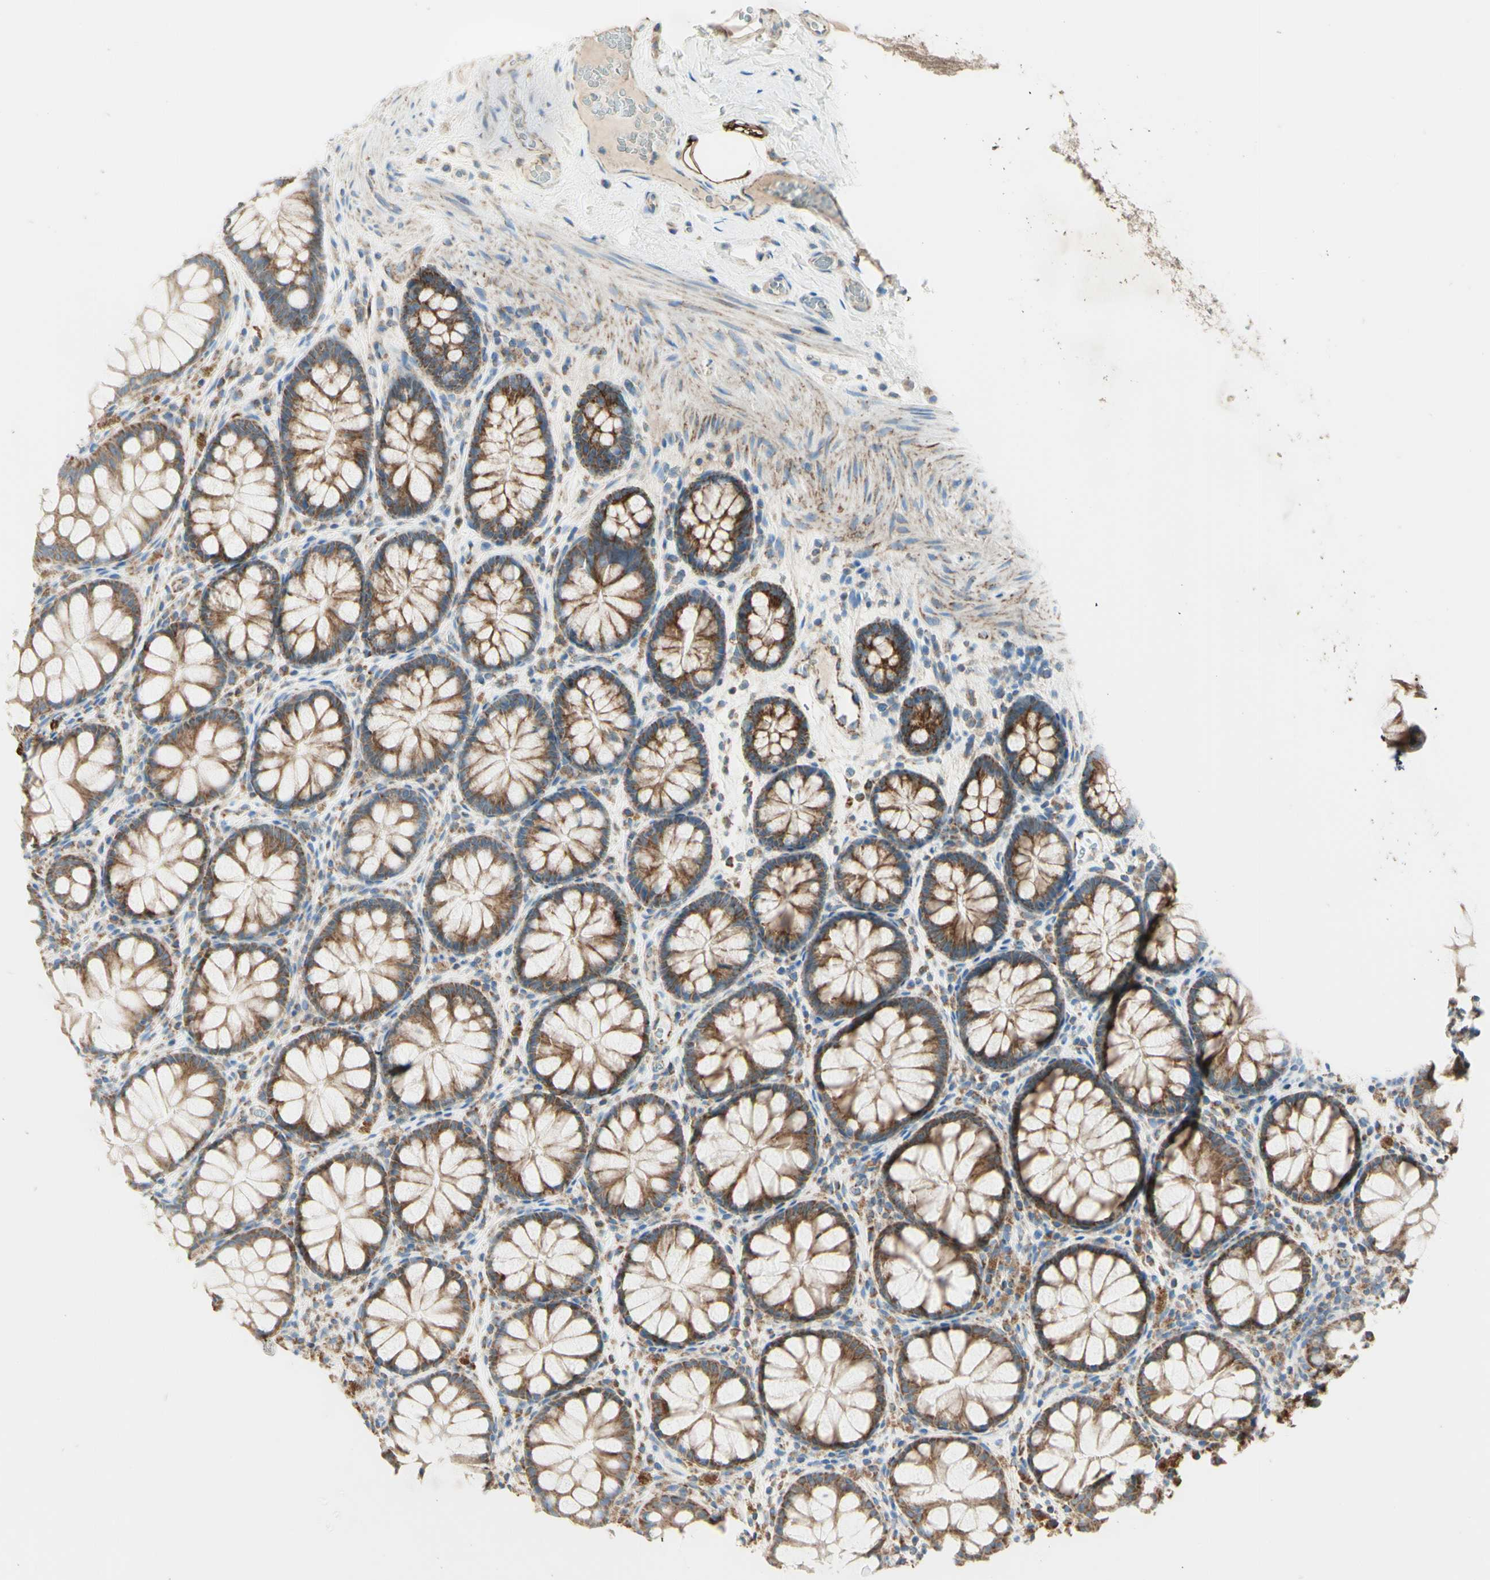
{"staining": {"intensity": "moderate", "quantity": "25%-75%", "location": "cytoplasmic/membranous"}, "tissue": "colon", "cell_type": "Endothelial cells", "image_type": "normal", "snomed": [{"axis": "morphology", "description": "Normal tissue, NOS"}, {"axis": "topography", "description": "Colon"}], "caption": "Protein staining of benign colon displays moderate cytoplasmic/membranous positivity in about 25%-75% of endothelial cells.", "gene": "ARMC10", "patient": {"sex": "female", "age": 55}}